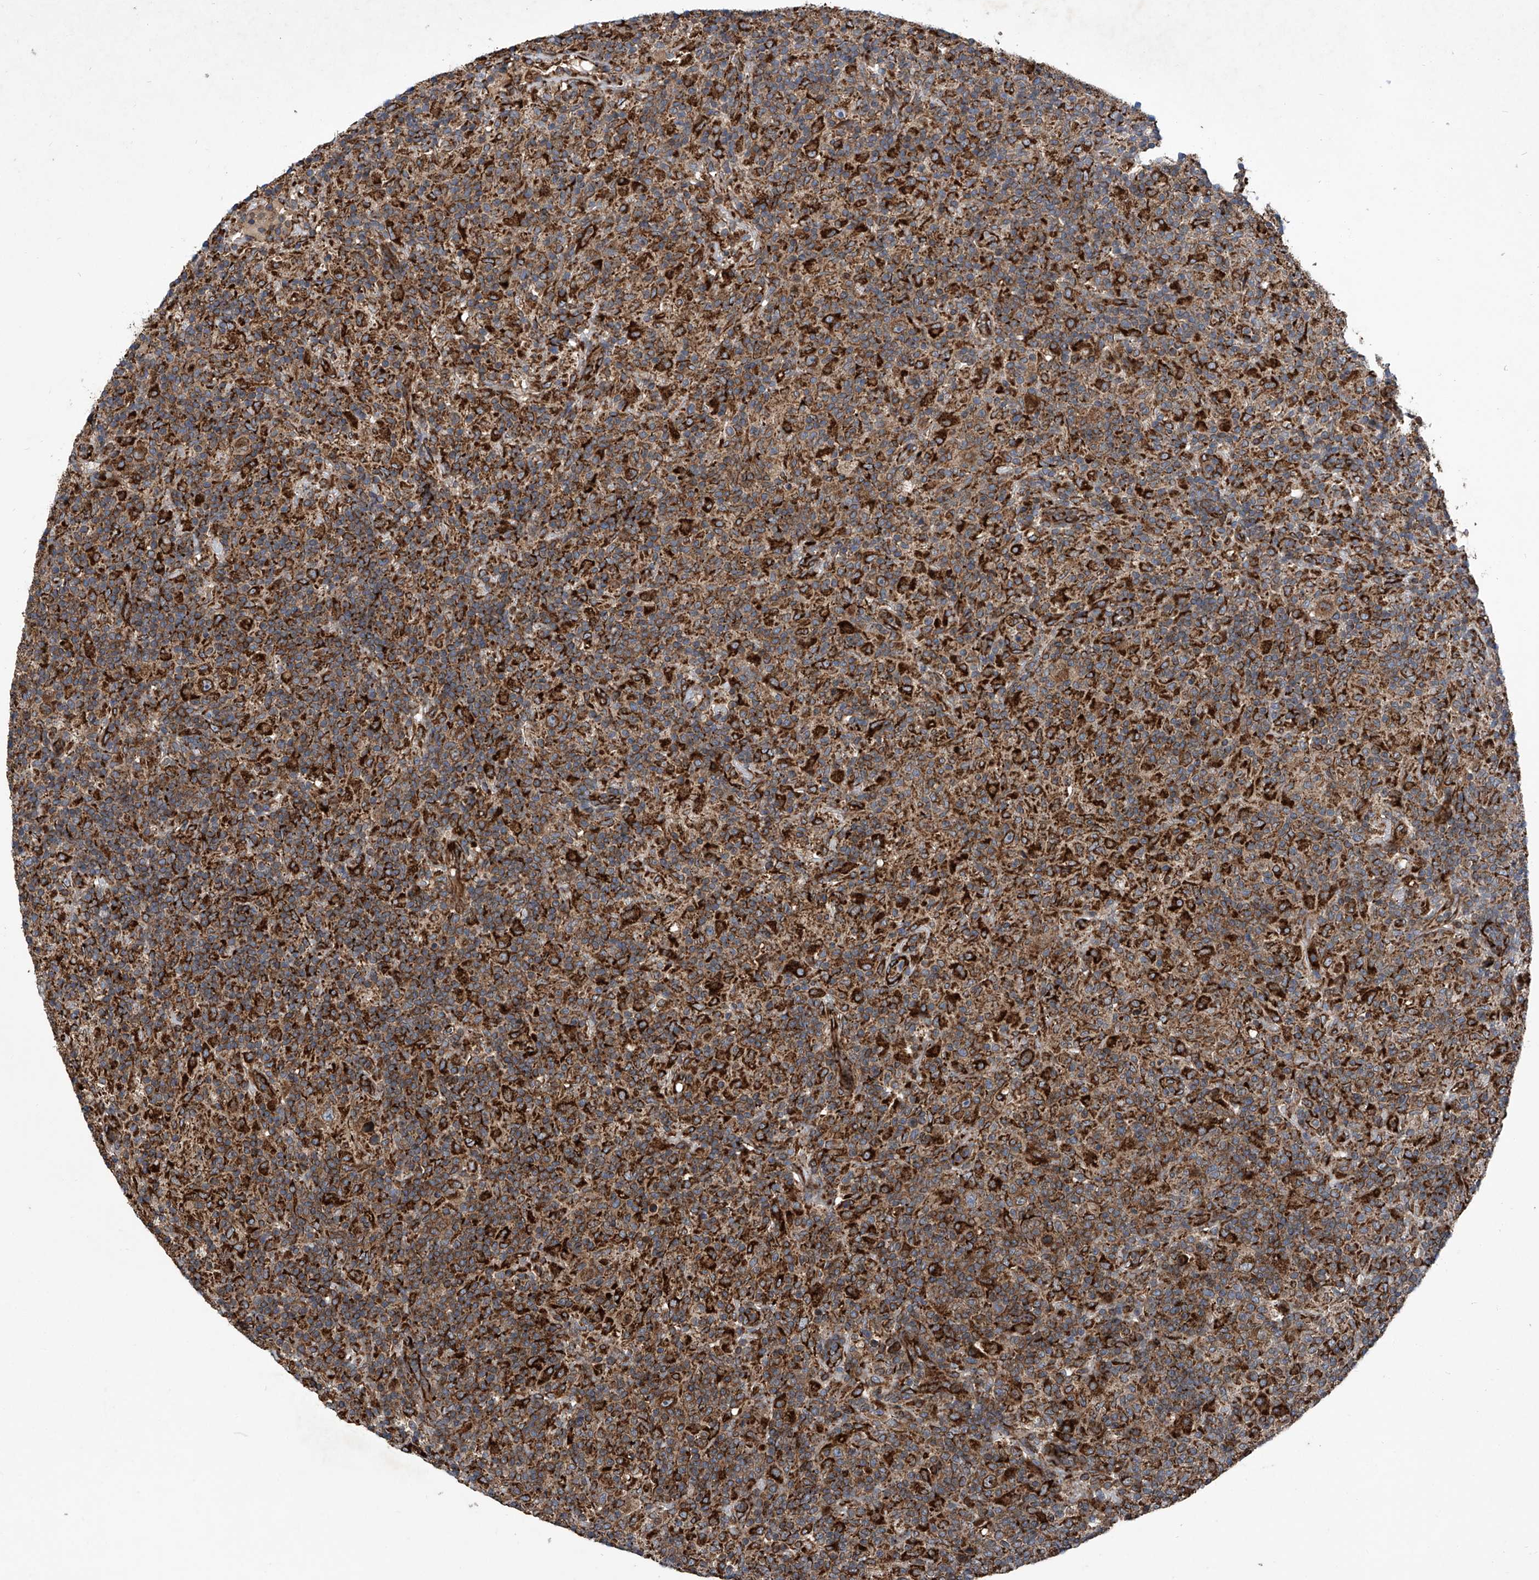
{"staining": {"intensity": "moderate", "quantity": ">75%", "location": "cytoplasmic/membranous"}, "tissue": "lymphoma", "cell_type": "Tumor cells", "image_type": "cancer", "snomed": [{"axis": "morphology", "description": "Hodgkin's disease, NOS"}, {"axis": "topography", "description": "Lymph node"}], "caption": "This is an image of immunohistochemistry staining of lymphoma, which shows moderate positivity in the cytoplasmic/membranous of tumor cells.", "gene": "ASCC3", "patient": {"sex": "male", "age": 70}}